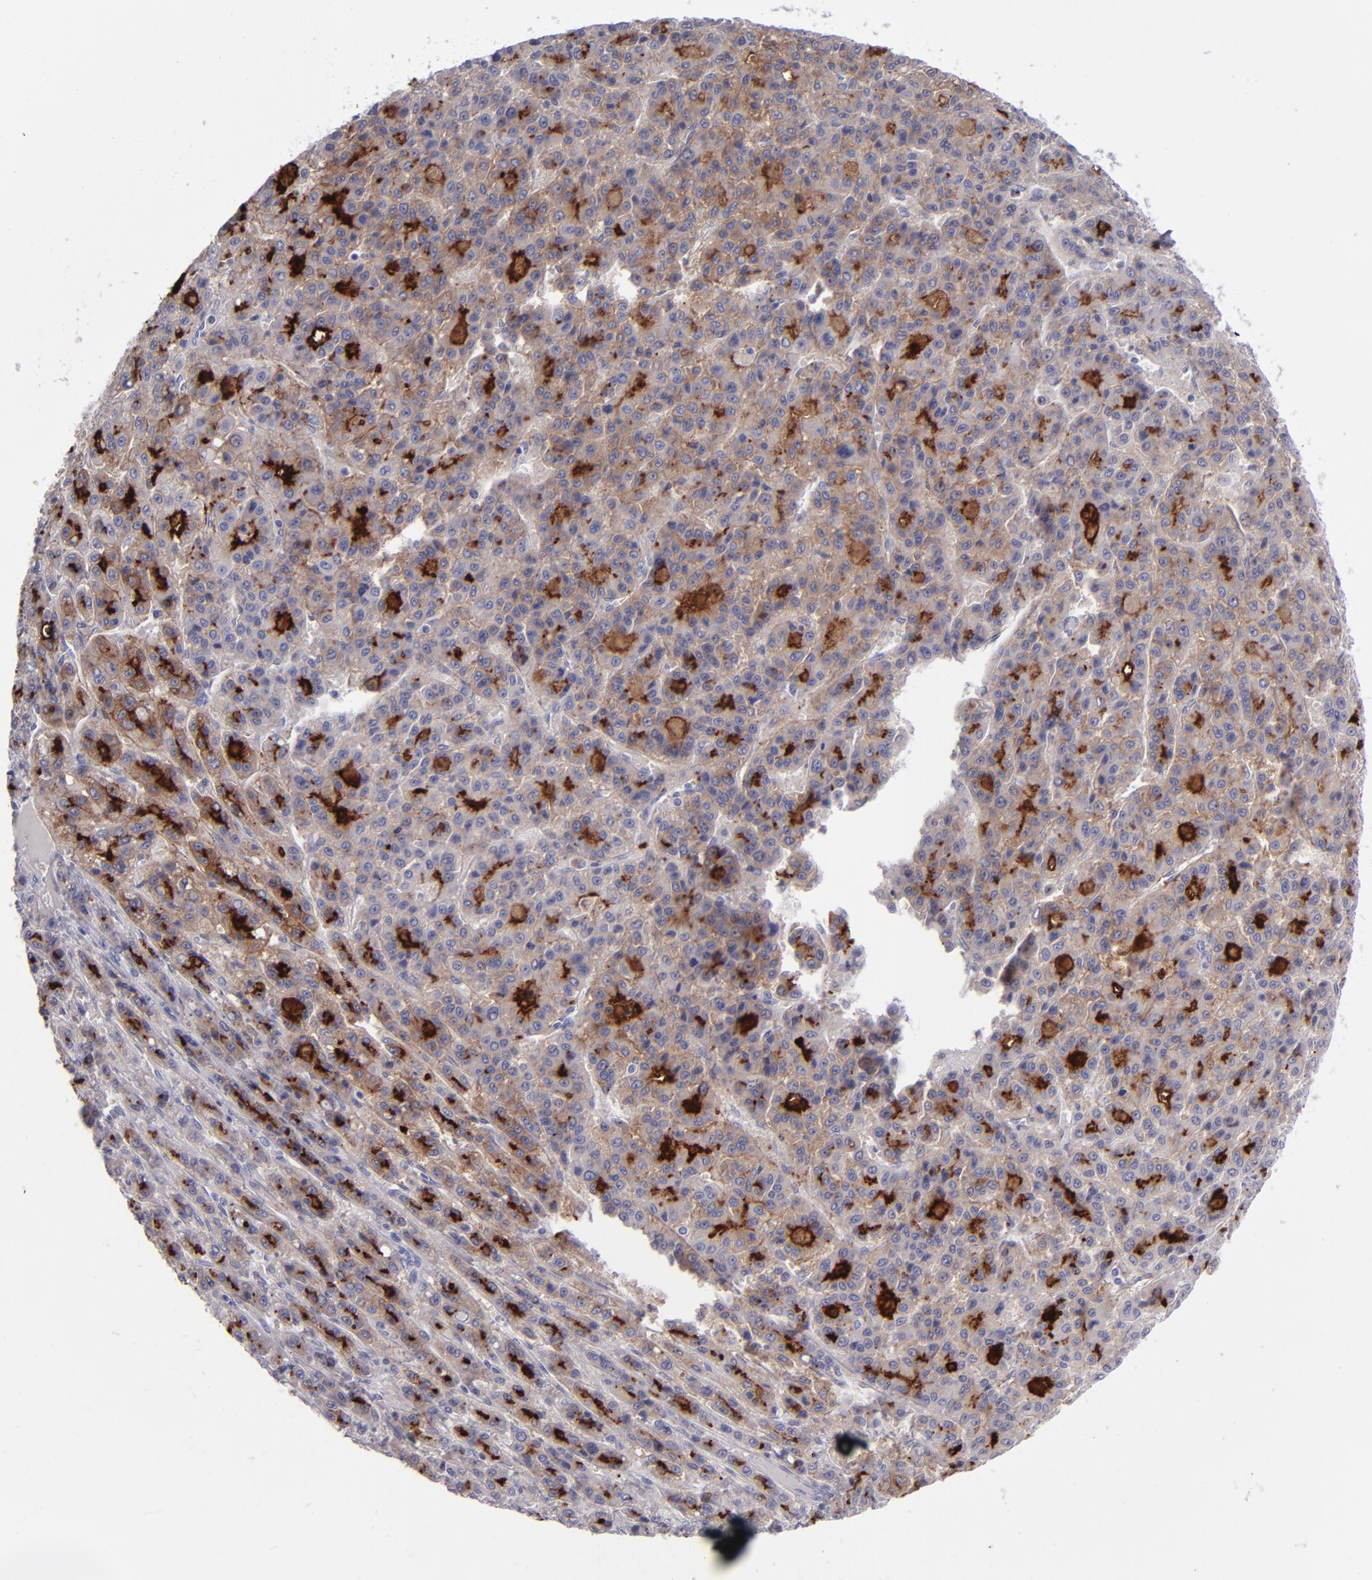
{"staining": {"intensity": "moderate", "quantity": ">75%", "location": "cytoplasmic/membranous"}, "tissue": "liver cancer", "cell_type": "Tumor cells", "image_type": "cancer", "snomed": [{"axis": "morphology", "description": "Carcinoma, Hepatocellular, NOS"}, {"axis": "topography", "description": "Liver"}], "caption": "An image of liver hepatocellular carcinoma stained for a protein demonstrates moderate cytoplasmic/membranous brown staining in tumor cells.", "gene": "ANPEP", "patient": {"sex": "male", "age": 70}}